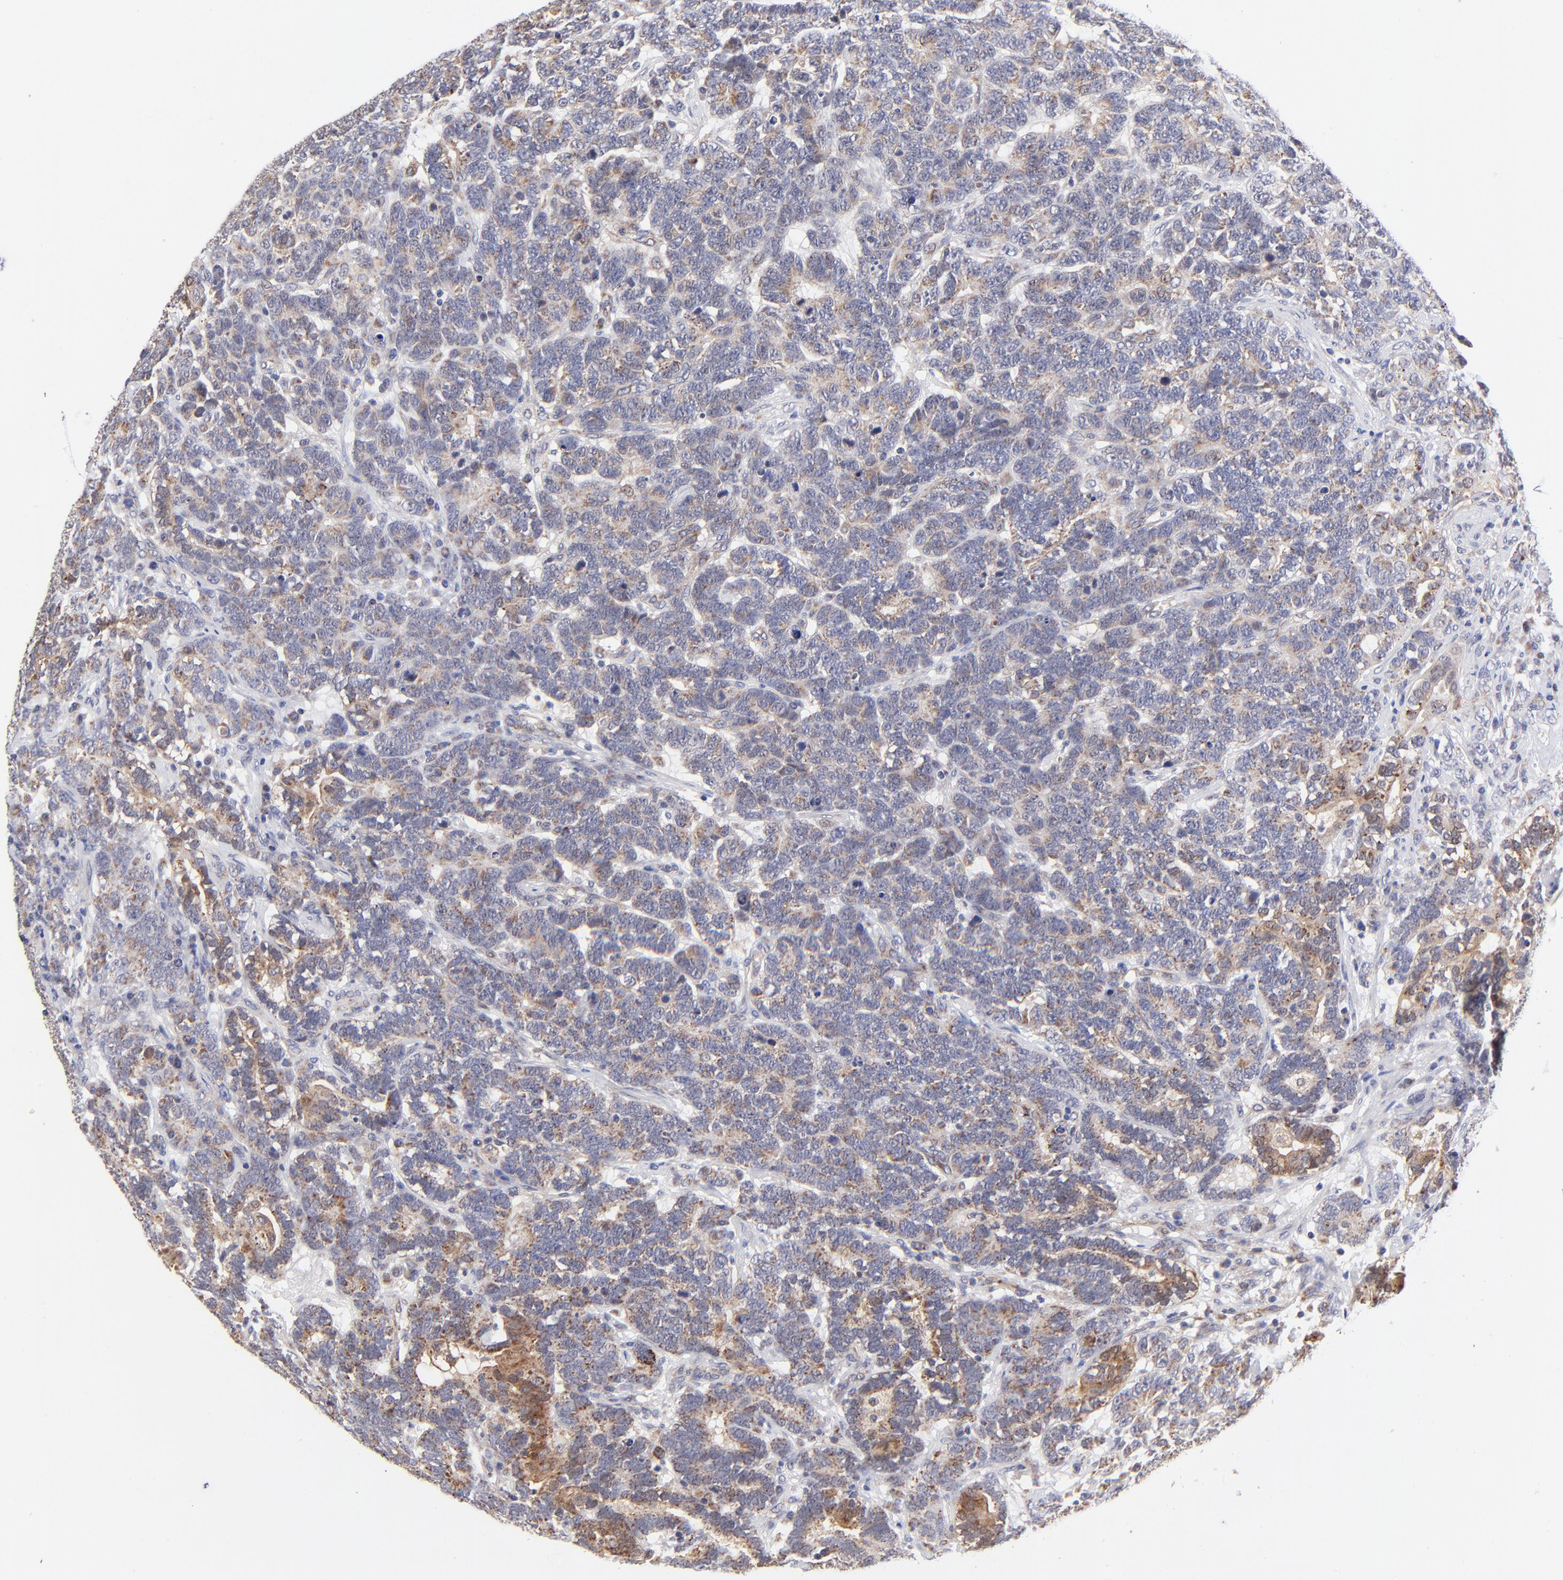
{"staining": {"intensity": "moderate", "quantity": "<25%", "location": "cytoplasmic/membranous"}, "tissue": "testis cancer", "cell_type": "Tumor cells", "image_type": "cancer", "snomed": [{"axis": "morphology", "description": "Carcinoma, Embryonal, NOS"}, {"axis": "topography", "description": "Testis"}], "caption": "Approximately <25% of tumor cells in testis cancer demonstrate moderate cytoplasmic/membranous protein expression as visualized by brown immunohistochemical staining.", "gene": "FBXL12", "patient": {"sex": "male", "age": 26}}